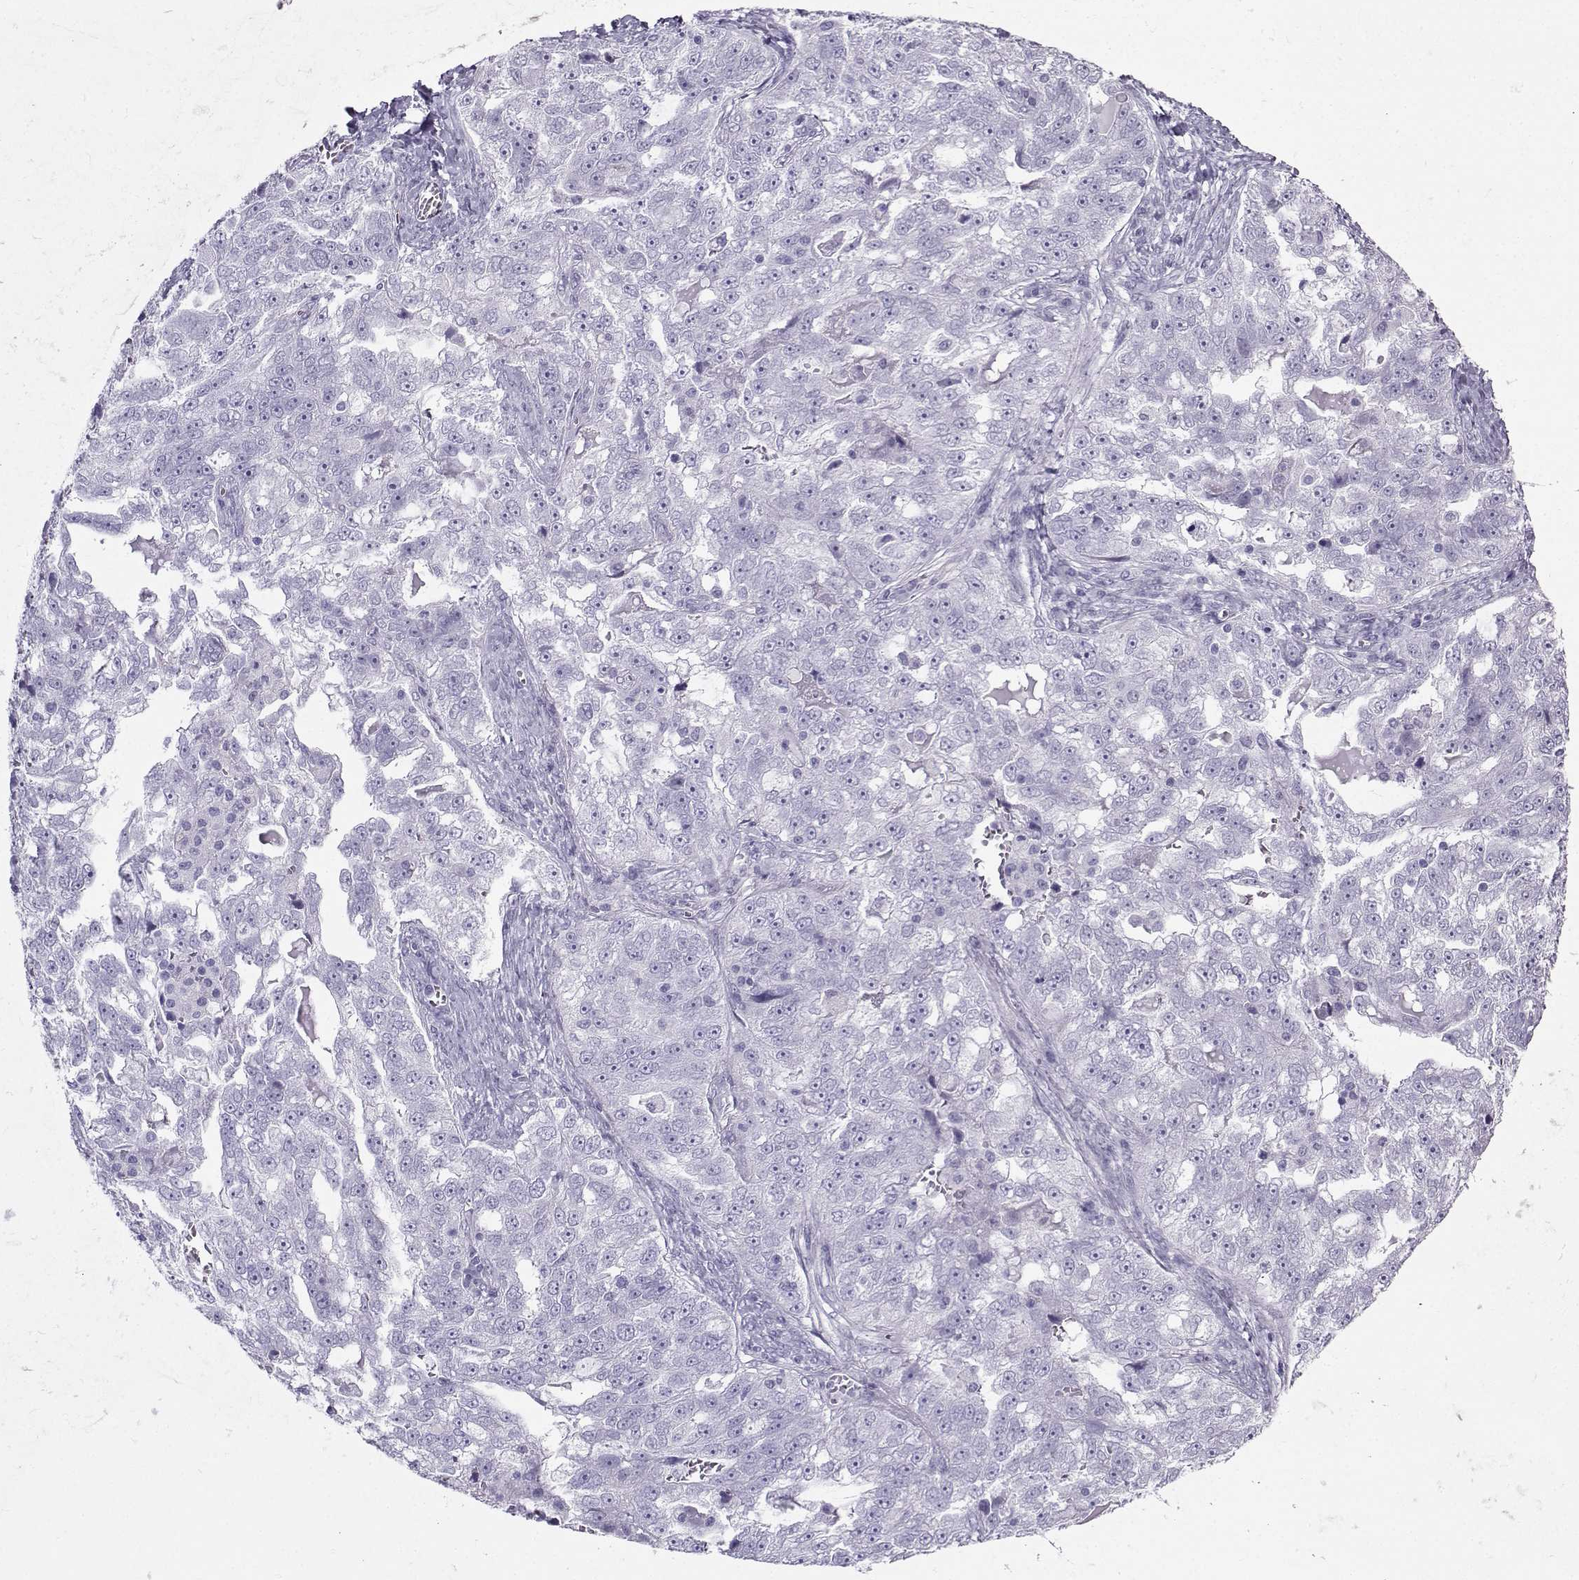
{"staining": {"intensity": "negative", "quantity": "none", "location": "none"}, "tissue": "ovarian cancer", "cell_type": "Tumor cells", "image_type": "cancer", "snomed": [{"axis": "morphology", "description": "Cystadenocarcinoma, serous, NOS"}, {"axis": "topography", "description": "Ovary"}], "caption": "Immunohistochemical staining of human serous cystadenocarcinoma (ovarian) shows no significant staining in tumor cells.", "gene": "IQCD", "patient": {"sex": "female", "age": 51}}